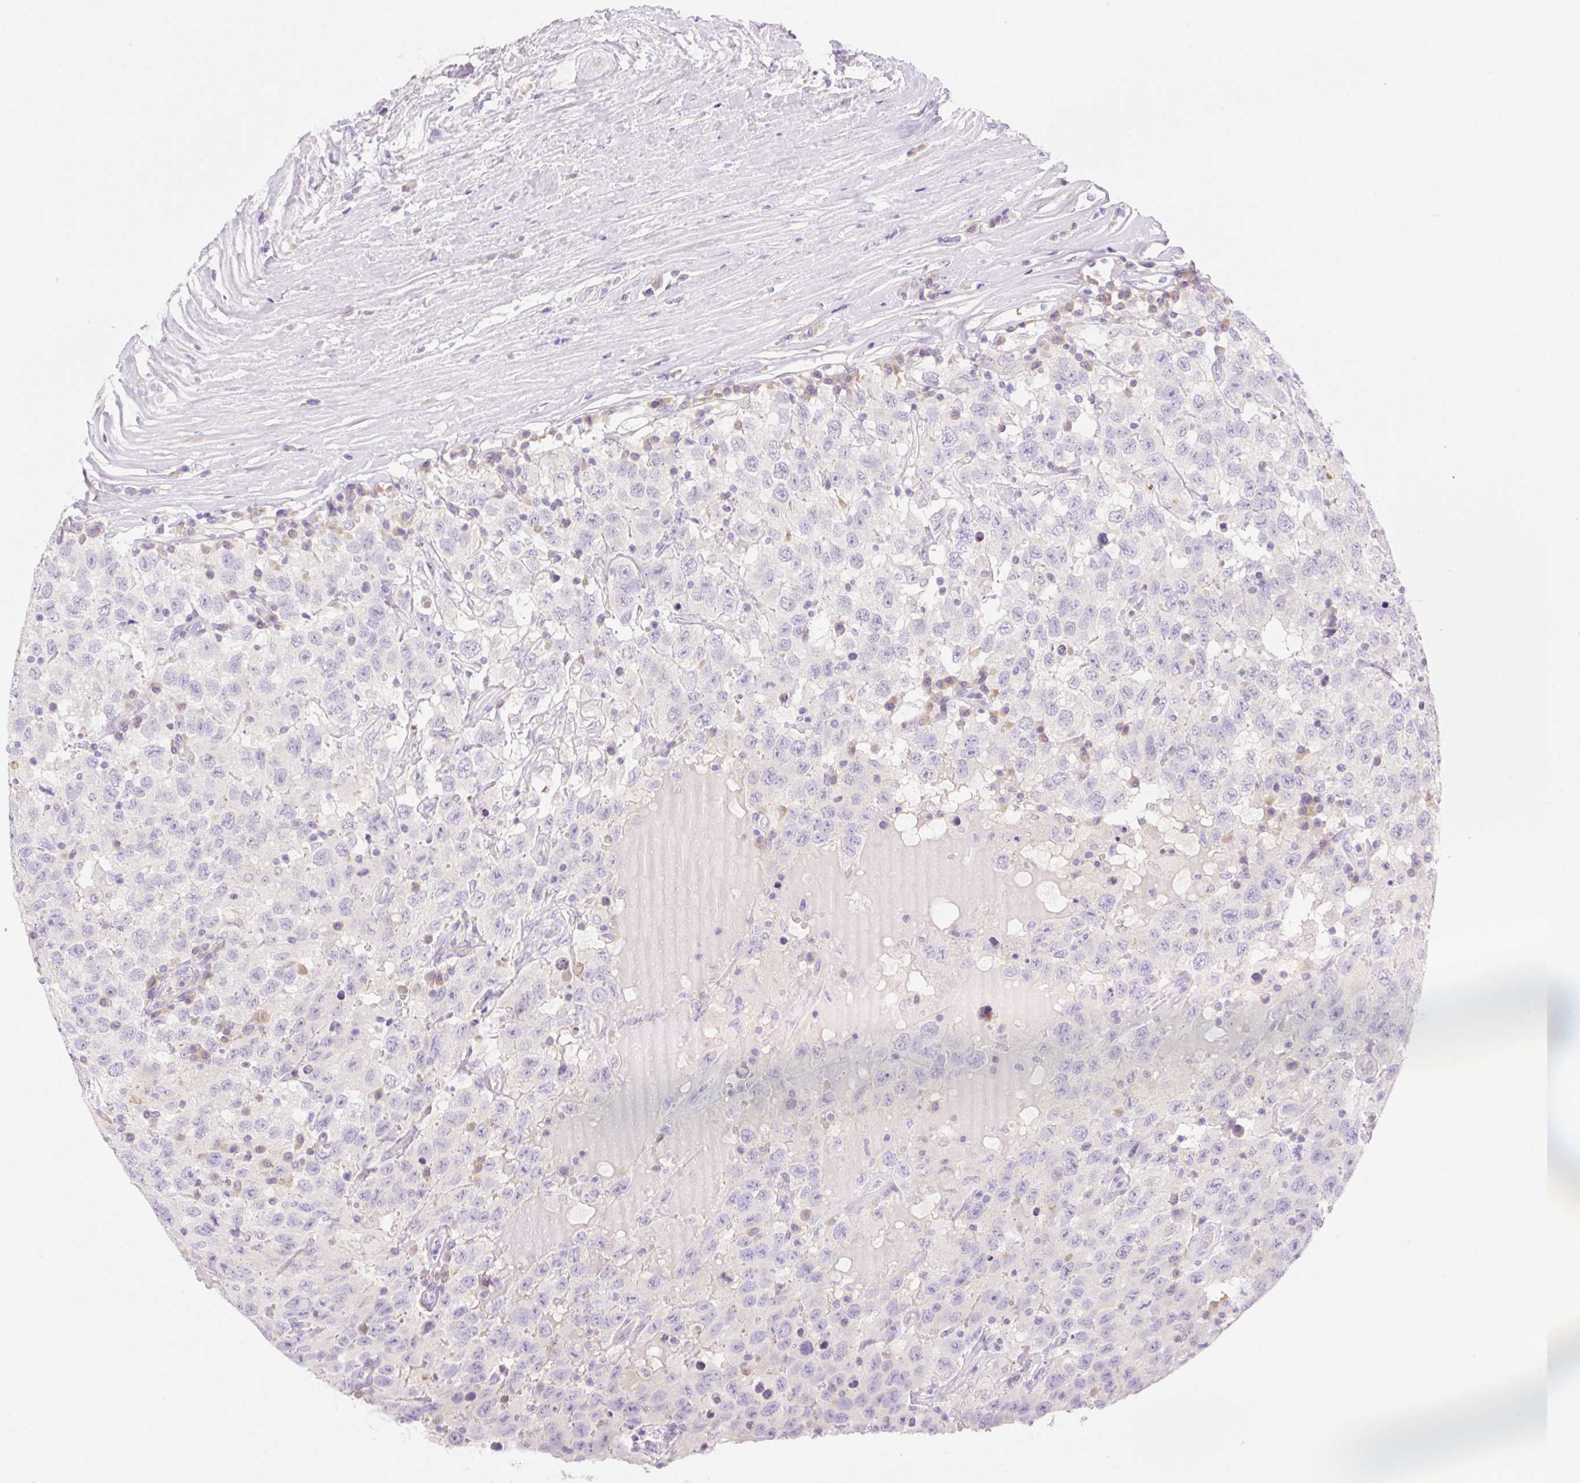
{"staining": {"intensity": "negative", "quantity": "none", "location": "none"}, "tissue": "testis cancer", "cell_type": "Tumor cells", "image_type": "cancer", "snomed": [{"axis": "morphology", "description": "Seminoma, NOS"}, {"axis": "topography", "description": "Testis"}], "caption": "The histopathology image exhibits no significant staining in tumor cells of testis cancer.", "gene": "DENND5A", "patient": {"sex": "male", "age": 41}}